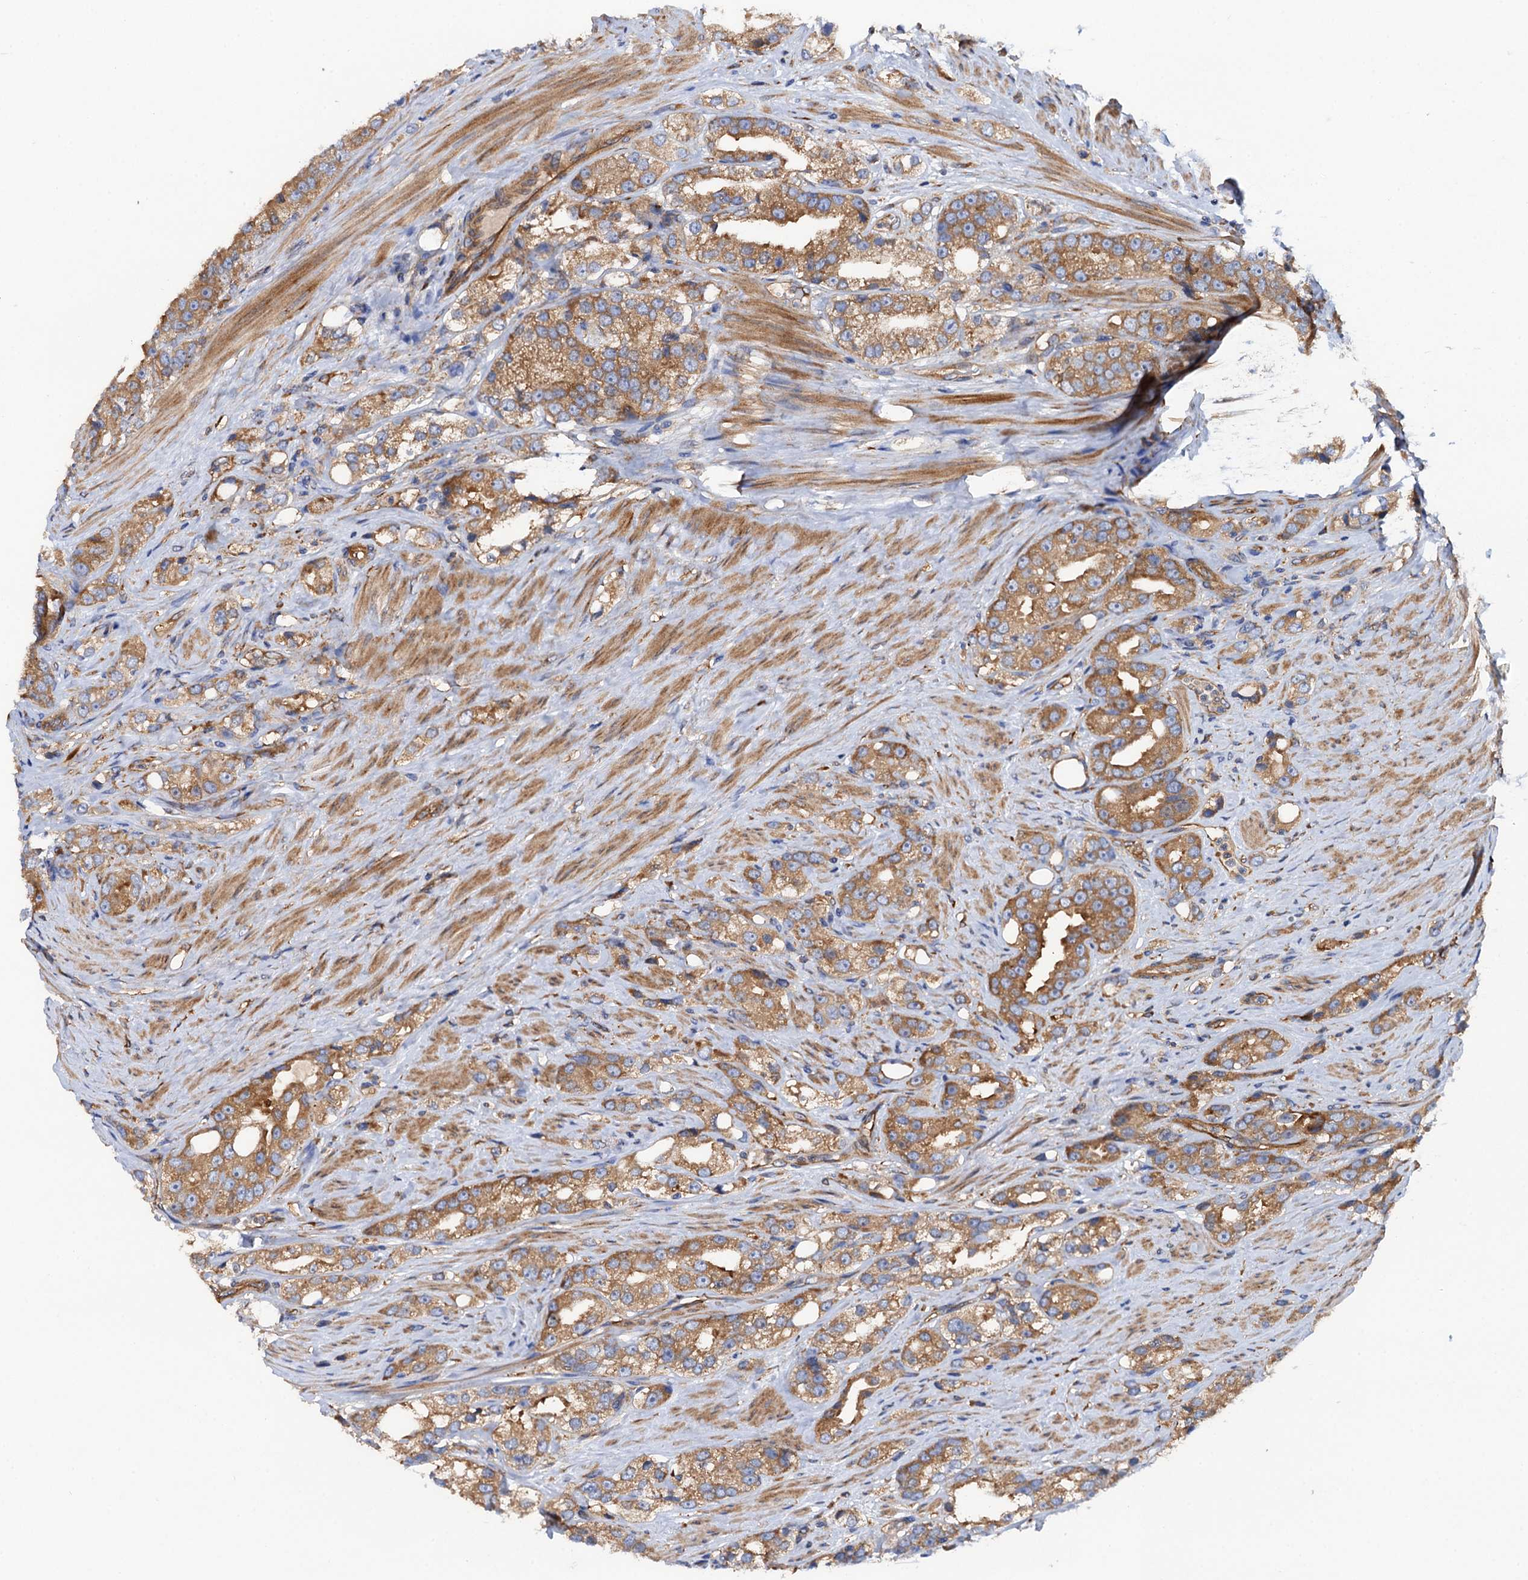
{"staining": {"intensity": "moderate", "quantity": ">75%", "location": "cytoplasmic/membranous"}, "tissue": "prostate cancer", "cell_type": "Tumor cells", "image_type": "cancer", "snomed": [{"axis": "morphology", "description": "Adenocarcinoma, NOS"}, {"axis": "topography", "description": "Prostate"}], "caption": "Immunohistochemical staining of prostate adenocarcinoma shows medium levels of moderate cytoplasmic/membranous expression in about >75% of tumor cells. The staining was performed using DAB (3,3'-diaminobenzidine) to visualize the protein expression in brown, while the nuclei were stained in blue with hematoxylin (Magnification: 20x).", "gene": "MRPL48", "patient": {"sex": "male", "age": 79}}